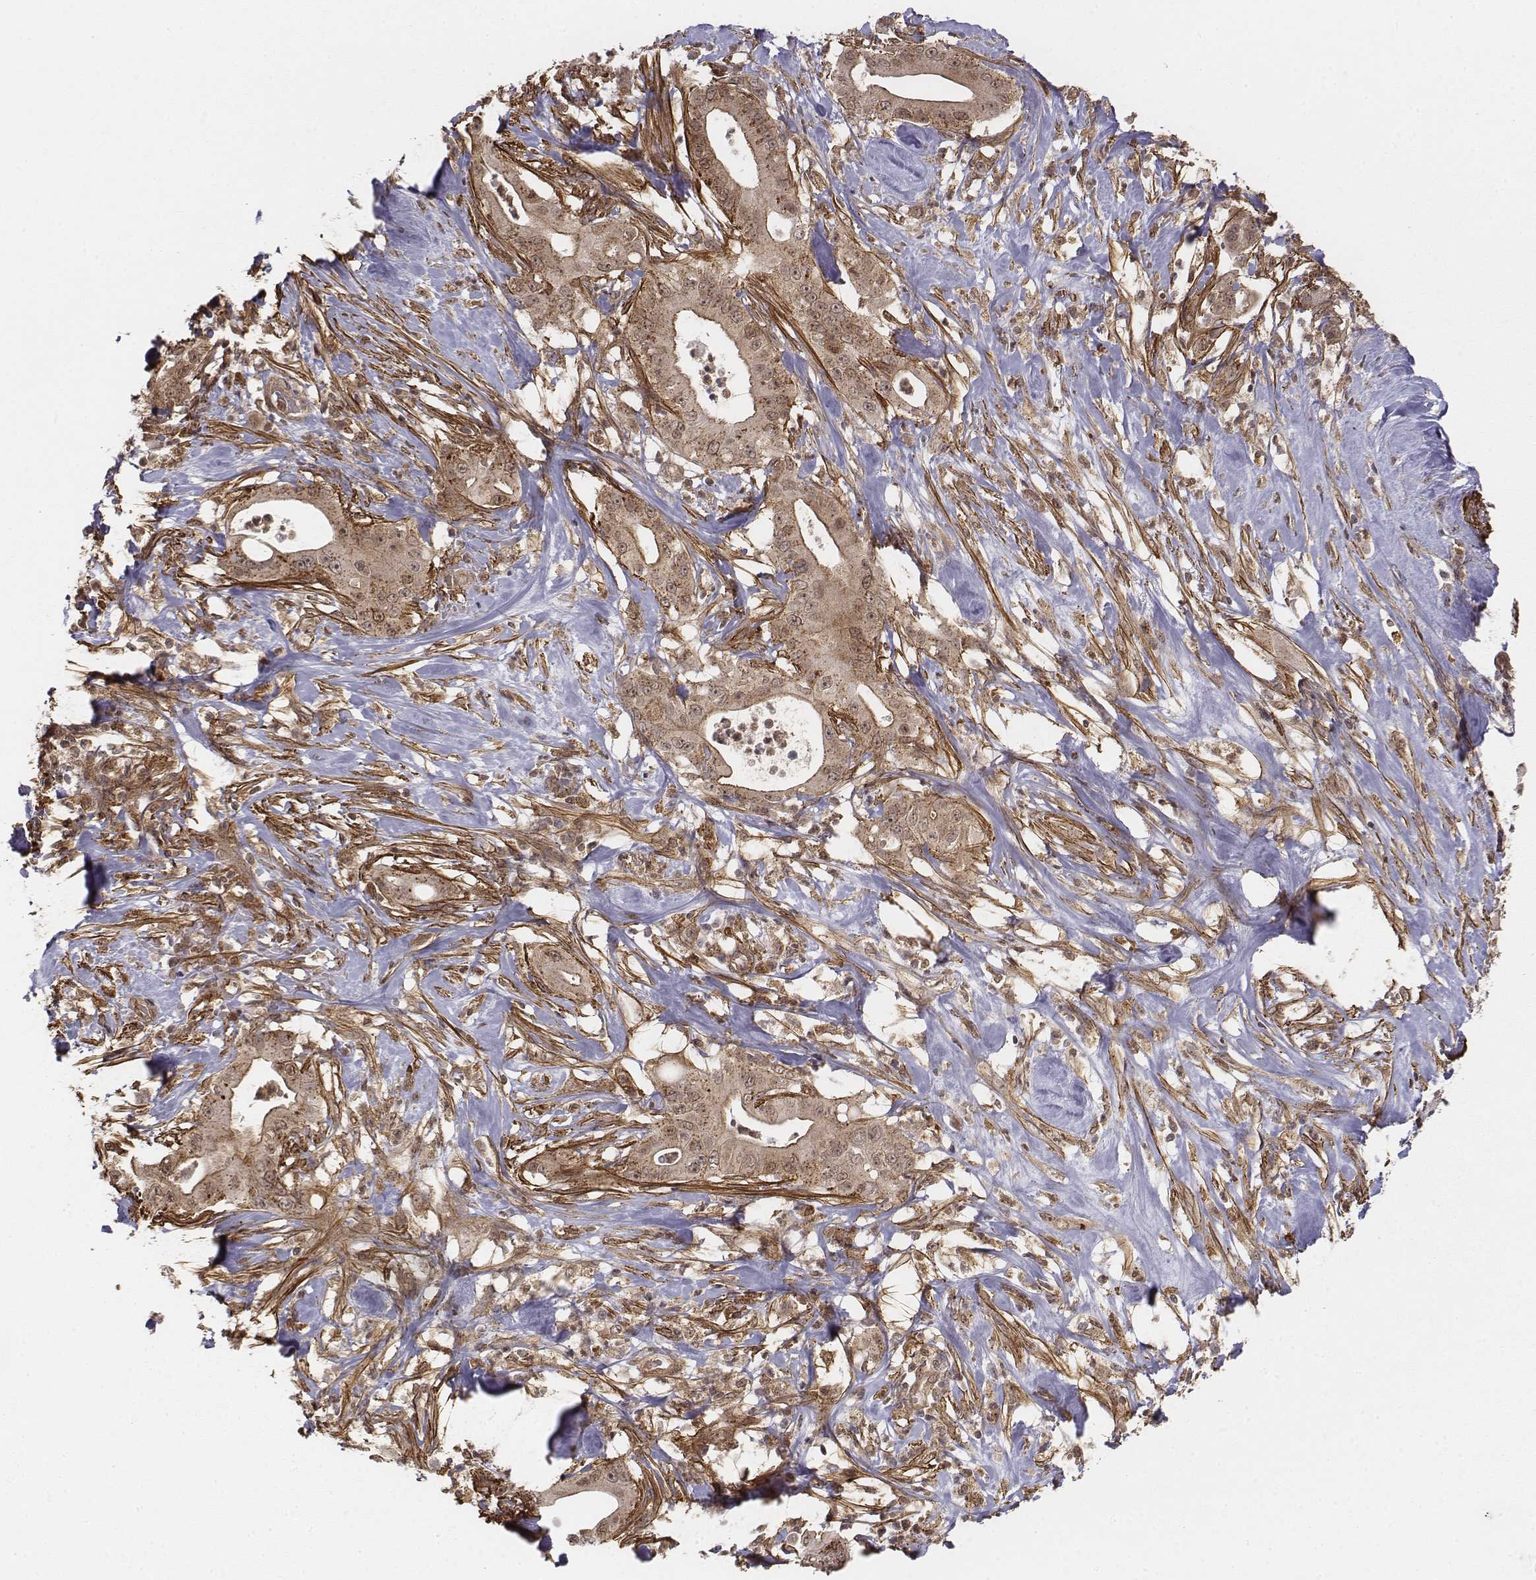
{"staining": {"intensity": "moderate", "quantity": ">75%", "location": "cytoplasmic/membranous,nuclear"}, "tissue": "pancreatic cancer", "cell_type": "Tumor cells", "image_type": "cancer", "snomed": [{"axis": "morphology", "description": "Adenocarcinoma, NOS"}, {"axis": "topography", "description": "Pancreas"}], "caption": "This is a histology image of immunohistochemistry (IHC) staining of adenocarcinoma (pancreatic), which shows moderate positivity in the cytoplasmic/membranous and nuclear of tumor cells.", "gene": "ZFYVE19", "patient": {"sex": "male", "age": 71}}